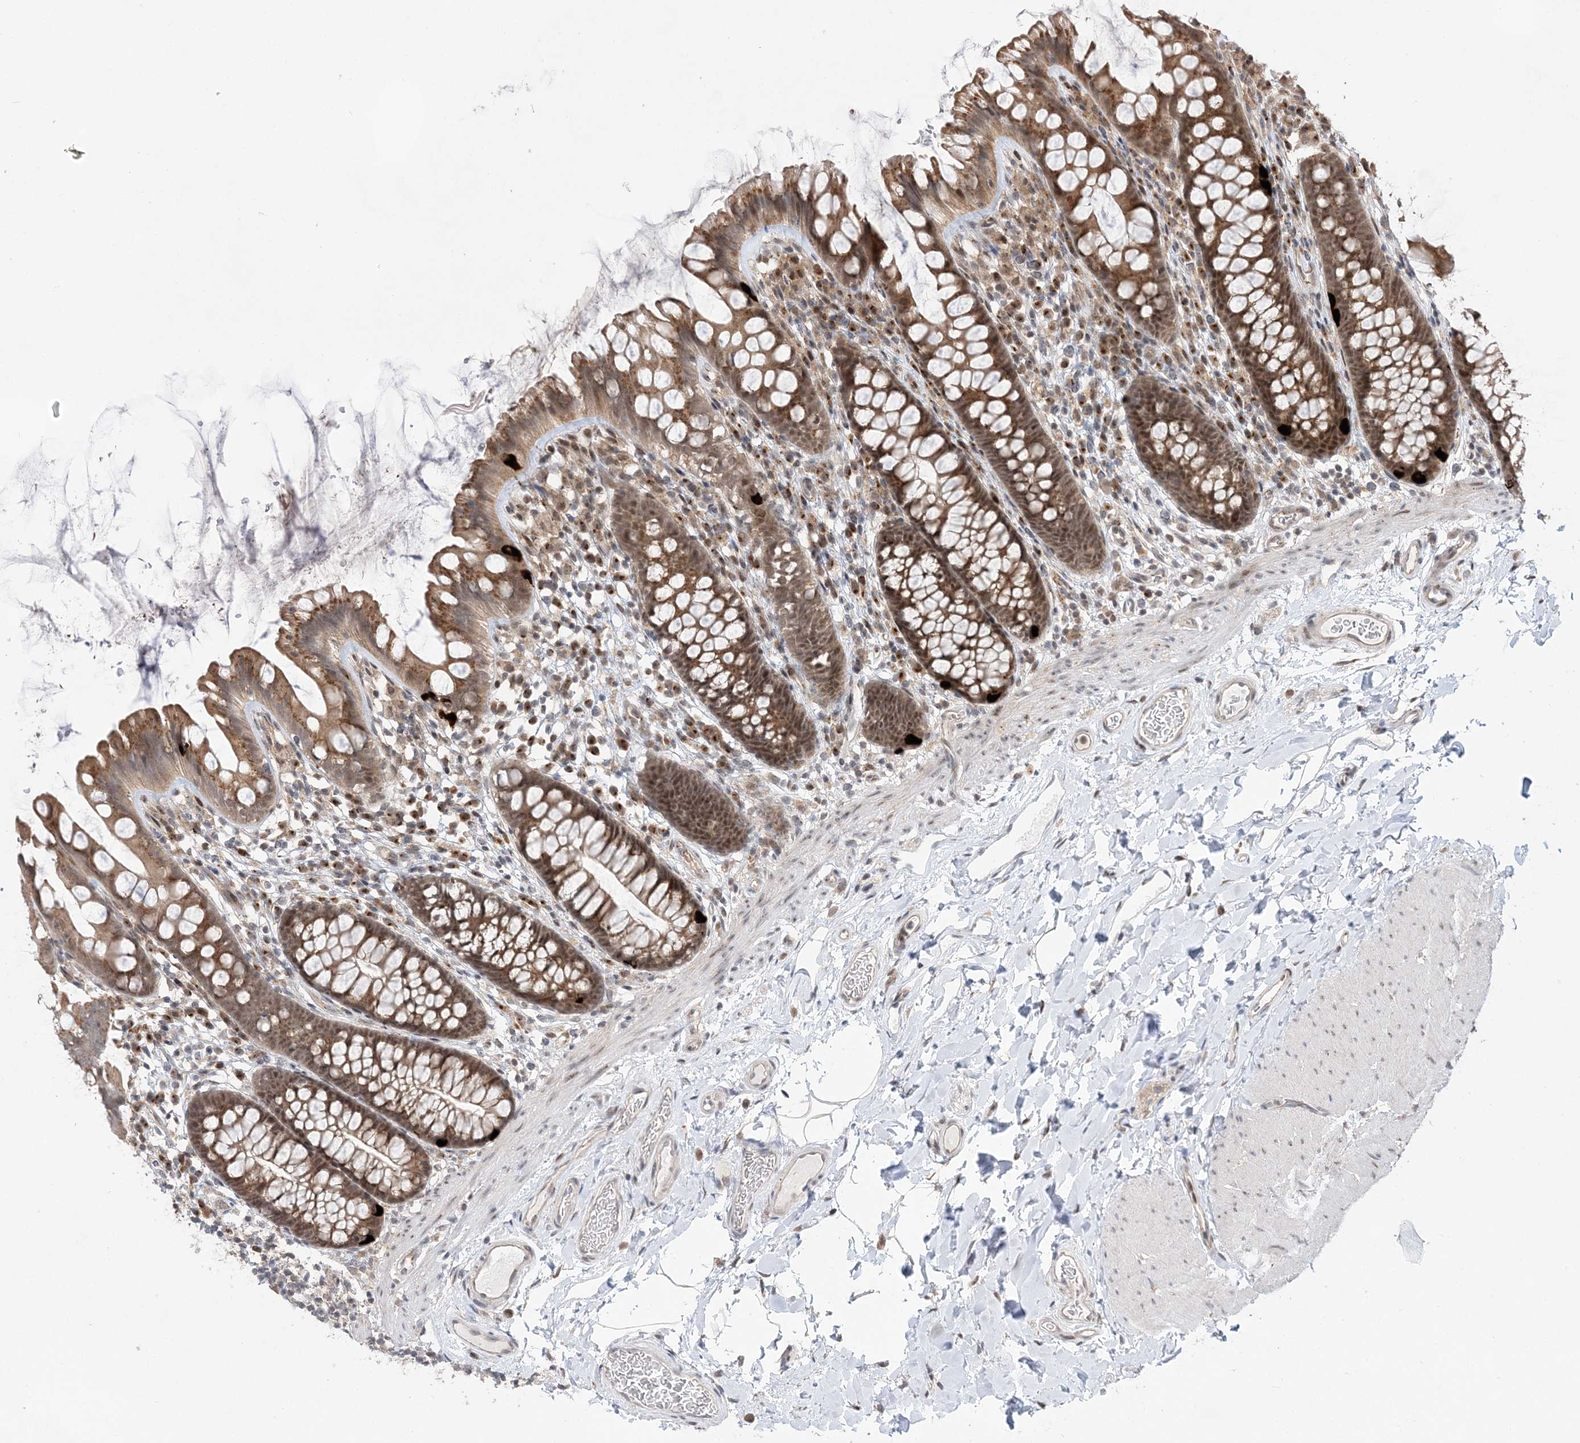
{"staining": {"intensity": "weak", "quantity": "25%-75%", "location": "cytoplasmic/membranous"}, "tissue": "colon", "cell_type": "Endothelial cells", "image_type": "normal", "snomed": [{"axis": "morphology", "description": "Normal tissue, NOS"}, {"axis": "topography", "description": "Colon"}], "caption": "Immunohistochemistry (DAB (3,3'-diaminobenzidine)) staining of unremarkable colon demonstrates weak cytoplasmic/membranous protein expression in approximately 25%-75% of endothelial cells. The protein is shown in brown color, while the nuclei are stained blue.", "gene": "ANAPC15", "patient": {"sex": "female", "age": 62}}